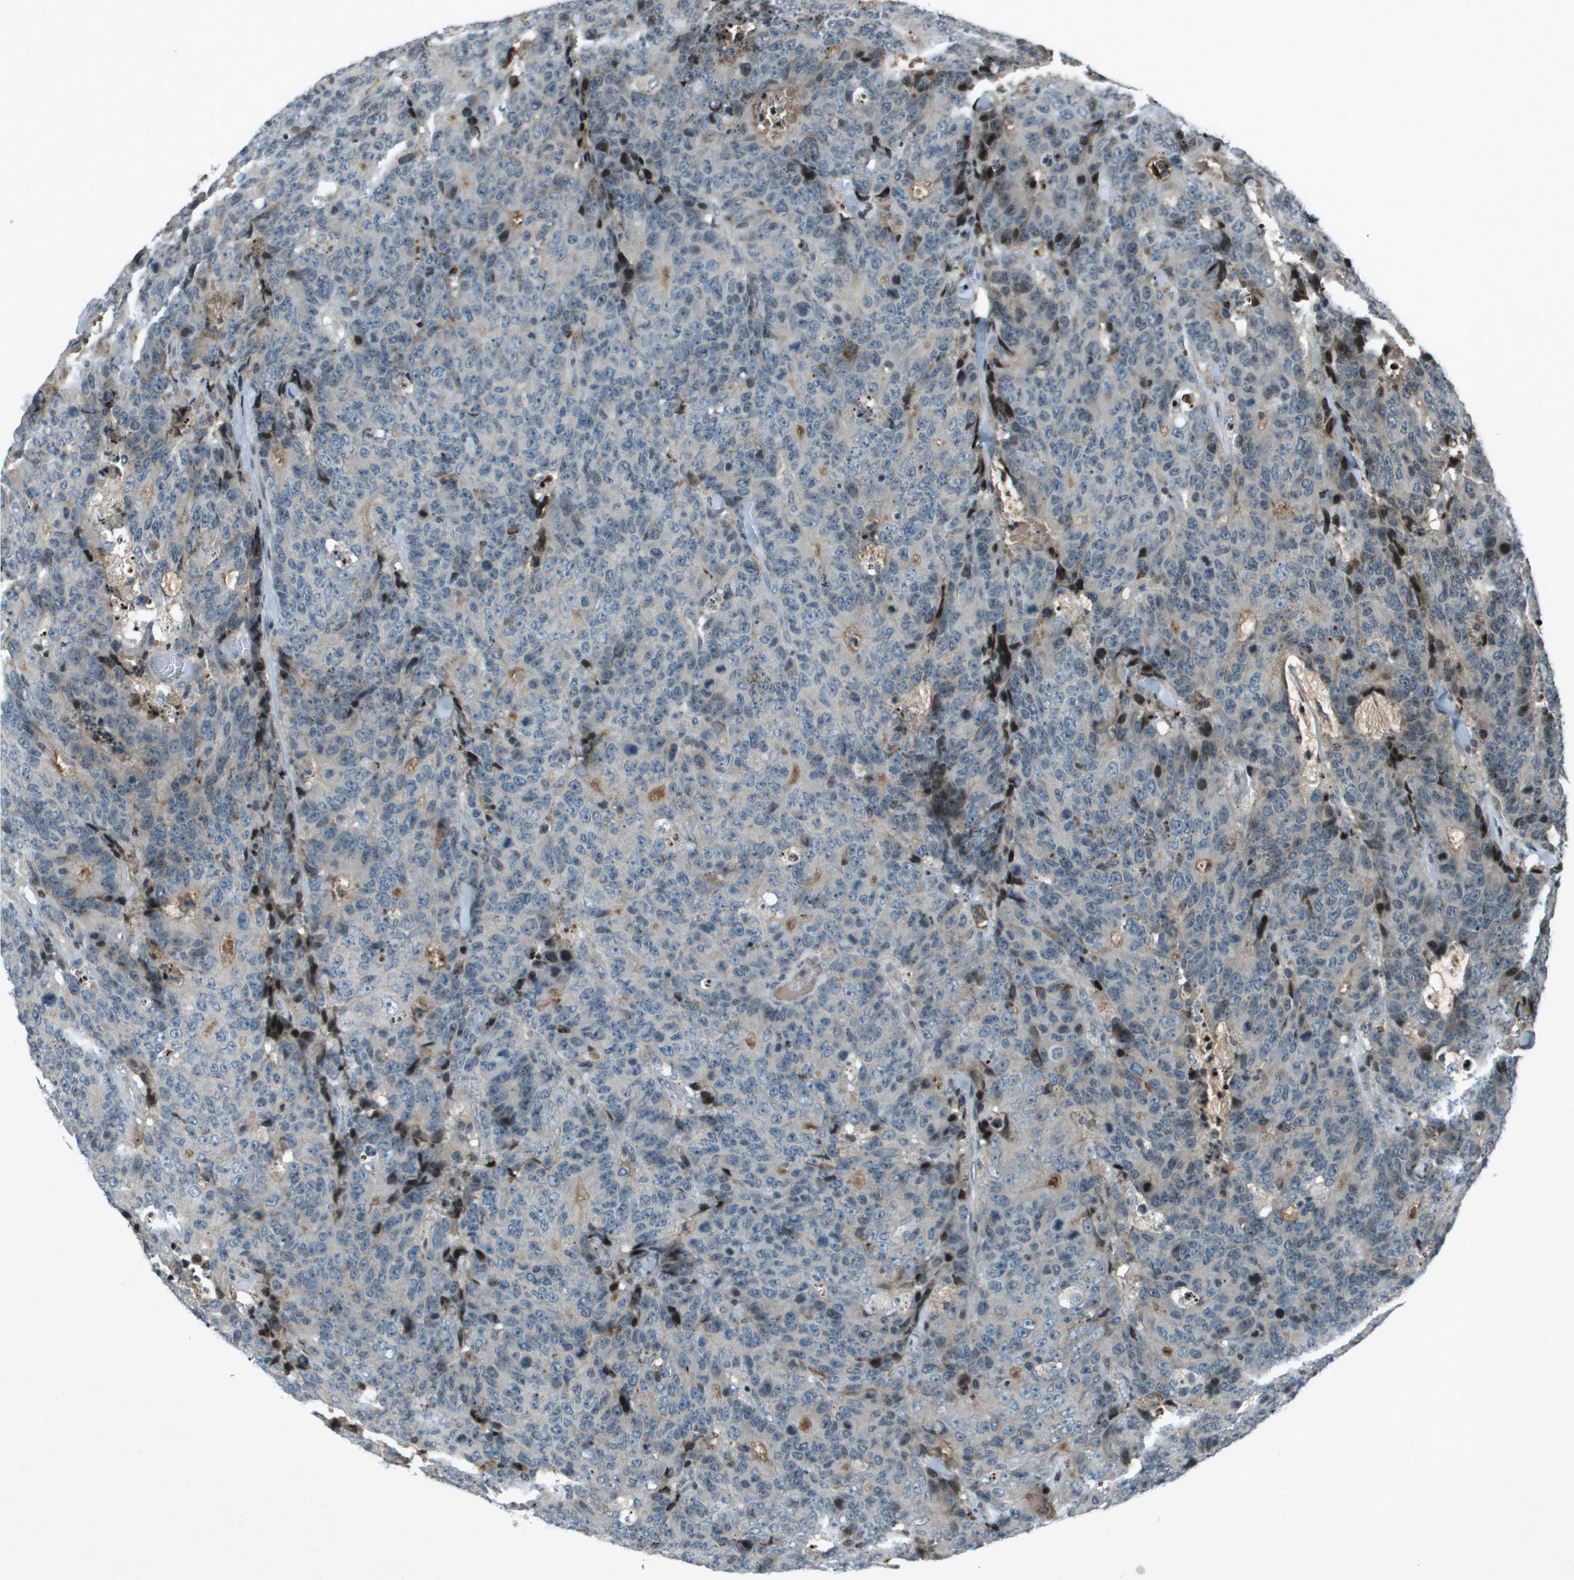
{"staining": {"intensity": "weak", "quantity": "<25%", "location": "cytoplasmic/membranous"}, "tissue": "colorectal cancer", "cell_type": "Tumor cells", "image_type": "cancer", "snomed": [{"axis": "morphology", "description": "Adenocarcinoma, NOS"}, {"axis": "topography", "description": "Colon"}], "caption": "Image shows no significant protein staining in tumor cells of colorectal cancer.", "gene": "CXCL12", "patient": {"sex": "female", "age": 86}}